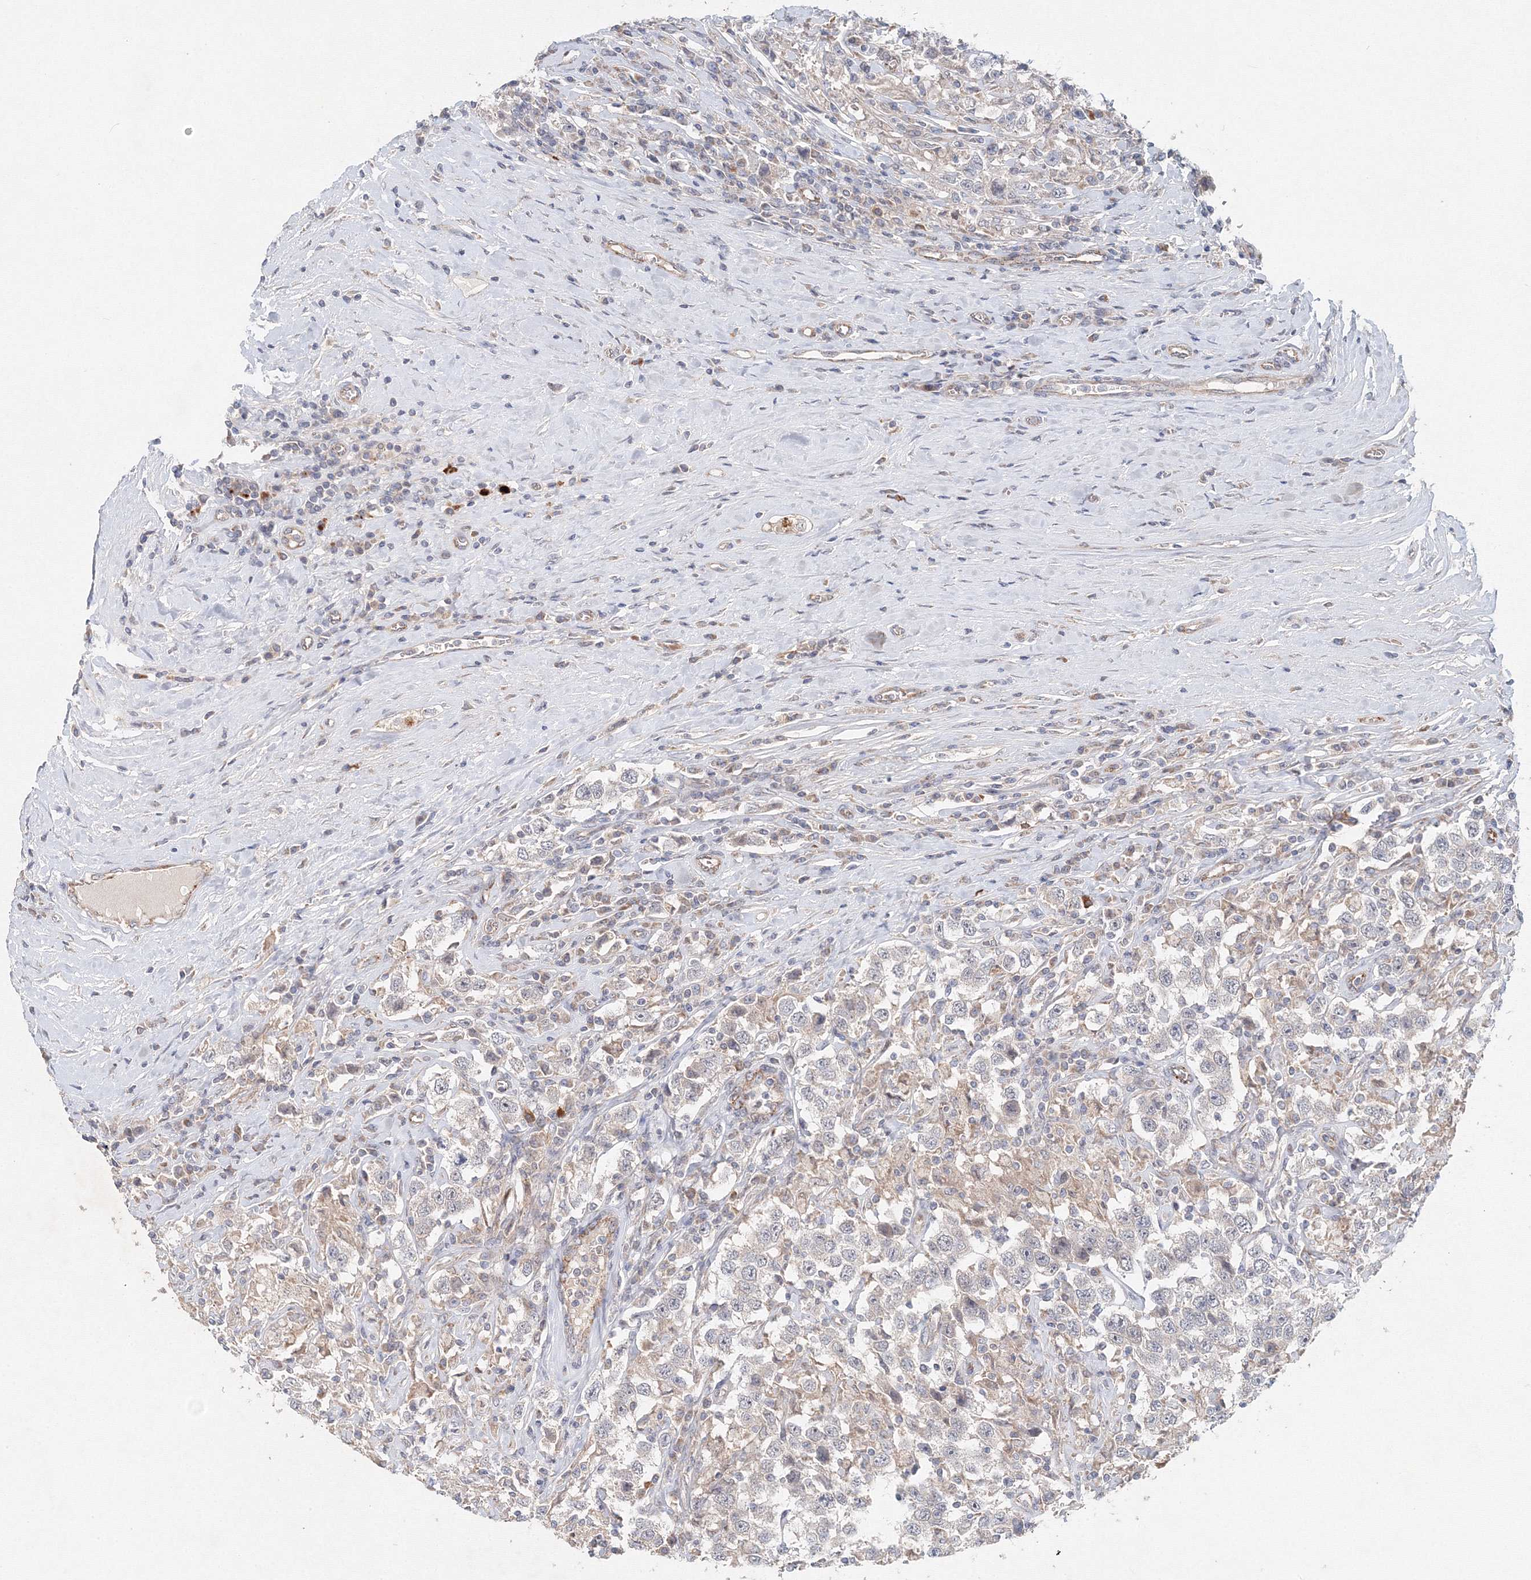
{"staining": {"intensity": "negative", "quantity": "none", "location": "none"}, "tissue": "testis cancer", "cell_type": "Tumor cells", "image_type": "cancer", "snomed": [{"axis": "morphology", "description": "Seminoma, NOS"}, {"axis": "topography", "description": "Testis"}], "caption": "Immunohistochemistry photomicrograph of testis cancer (seminoma) stained for a protein (brown), which shows no positivity in tumor cells.", "gene": "WDR49", "patient": {"sex": "male", "age": 41}}